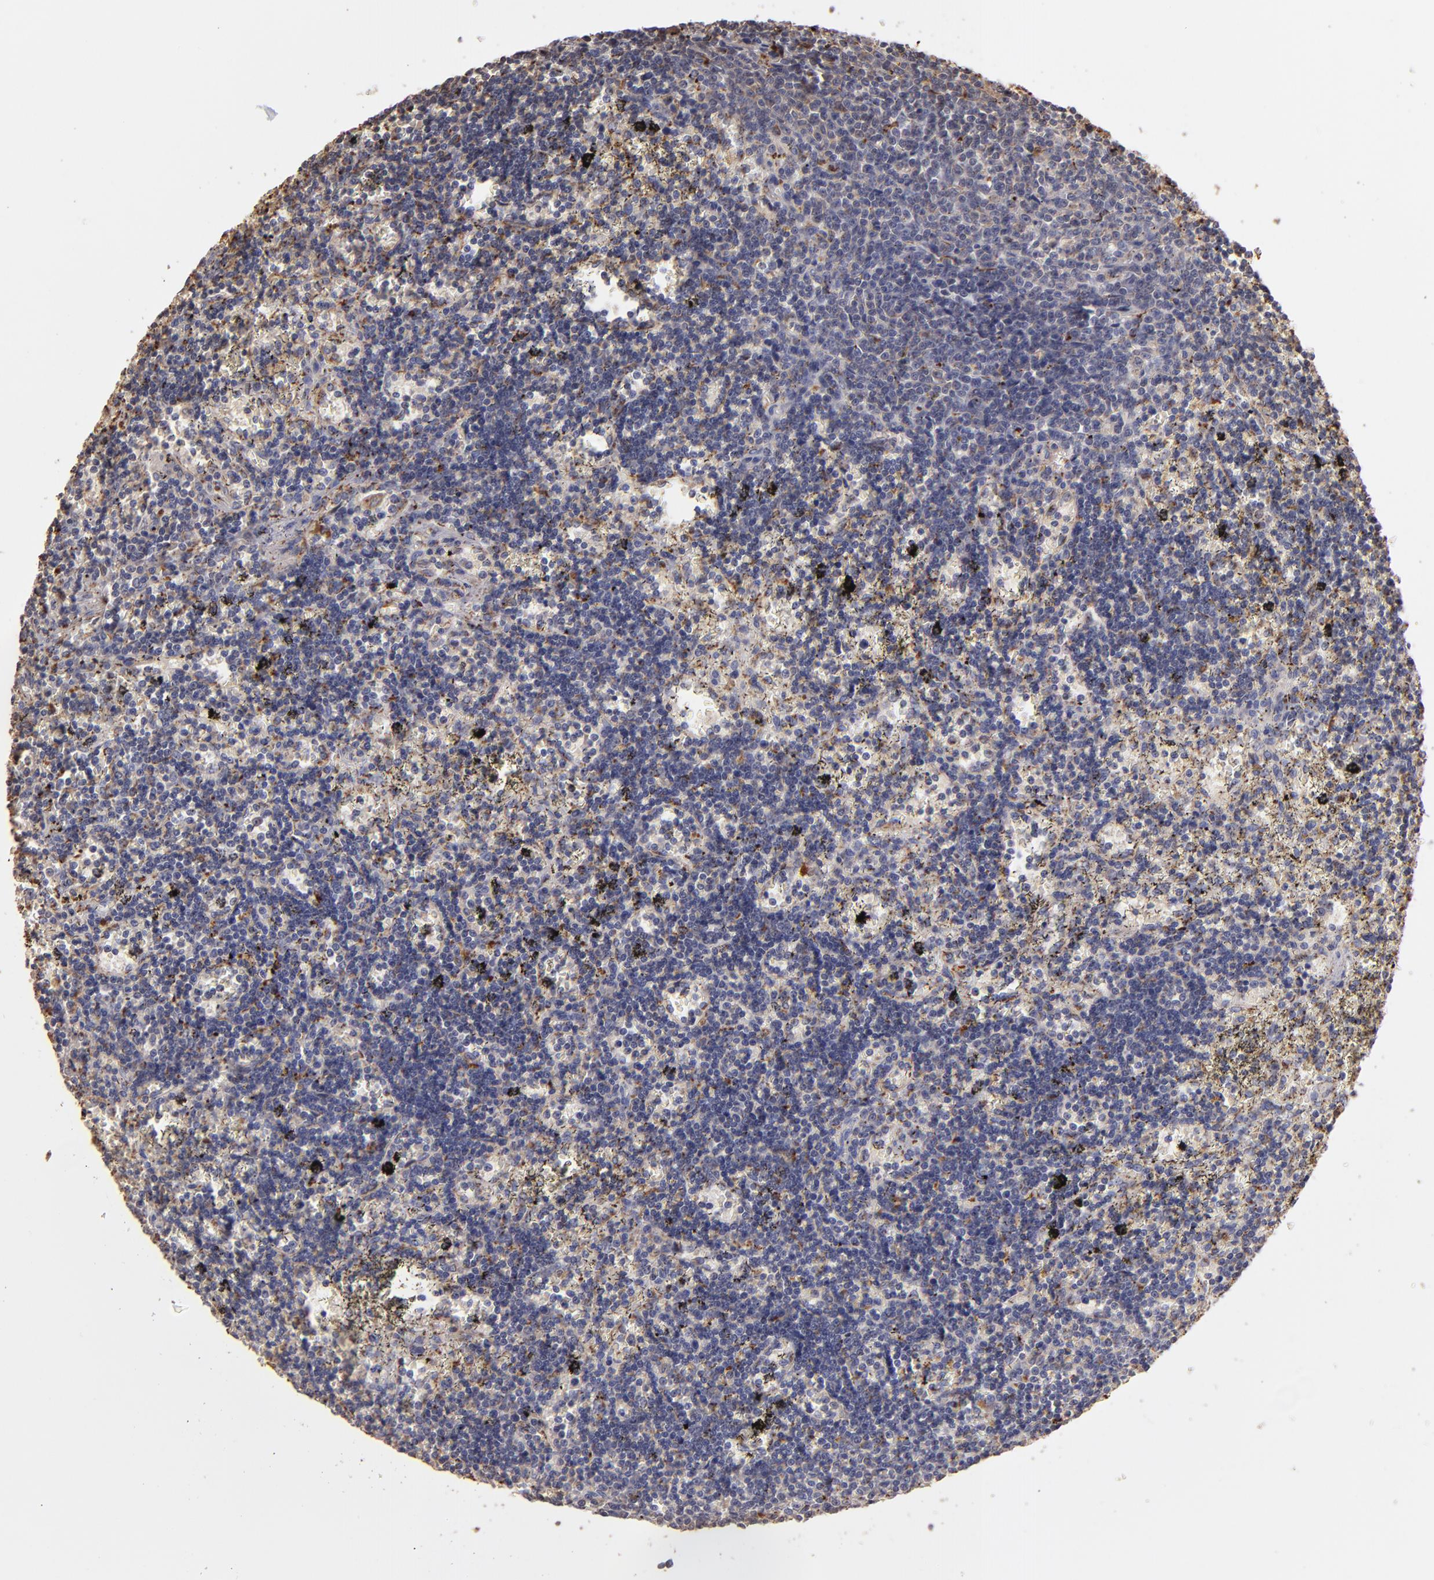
{"staining": {"intensity": "strong", "quantity": "<25%", "location": "cytoplasmic/membranous"}, "tissue": "lymphoma", "cell_type": "Tumor cells", "image_type": "cancer", "snomed": [{"axis": "morphology", "description": "Malignant lymphoma, non-Hodgkin's type, Low grade"}, {"axis": "topography", "description": "Spleen"}], "caption": "Immunohistochemical staining of human malignant lymphoma, non-Hodgkin's type (low-grade) shows medium levels of strong cytoplasmic/membranous protein expression in approximately <25% of tumor cells.", "gene": "TRAF1", "patient": {"sex": "male", "age": 60}}